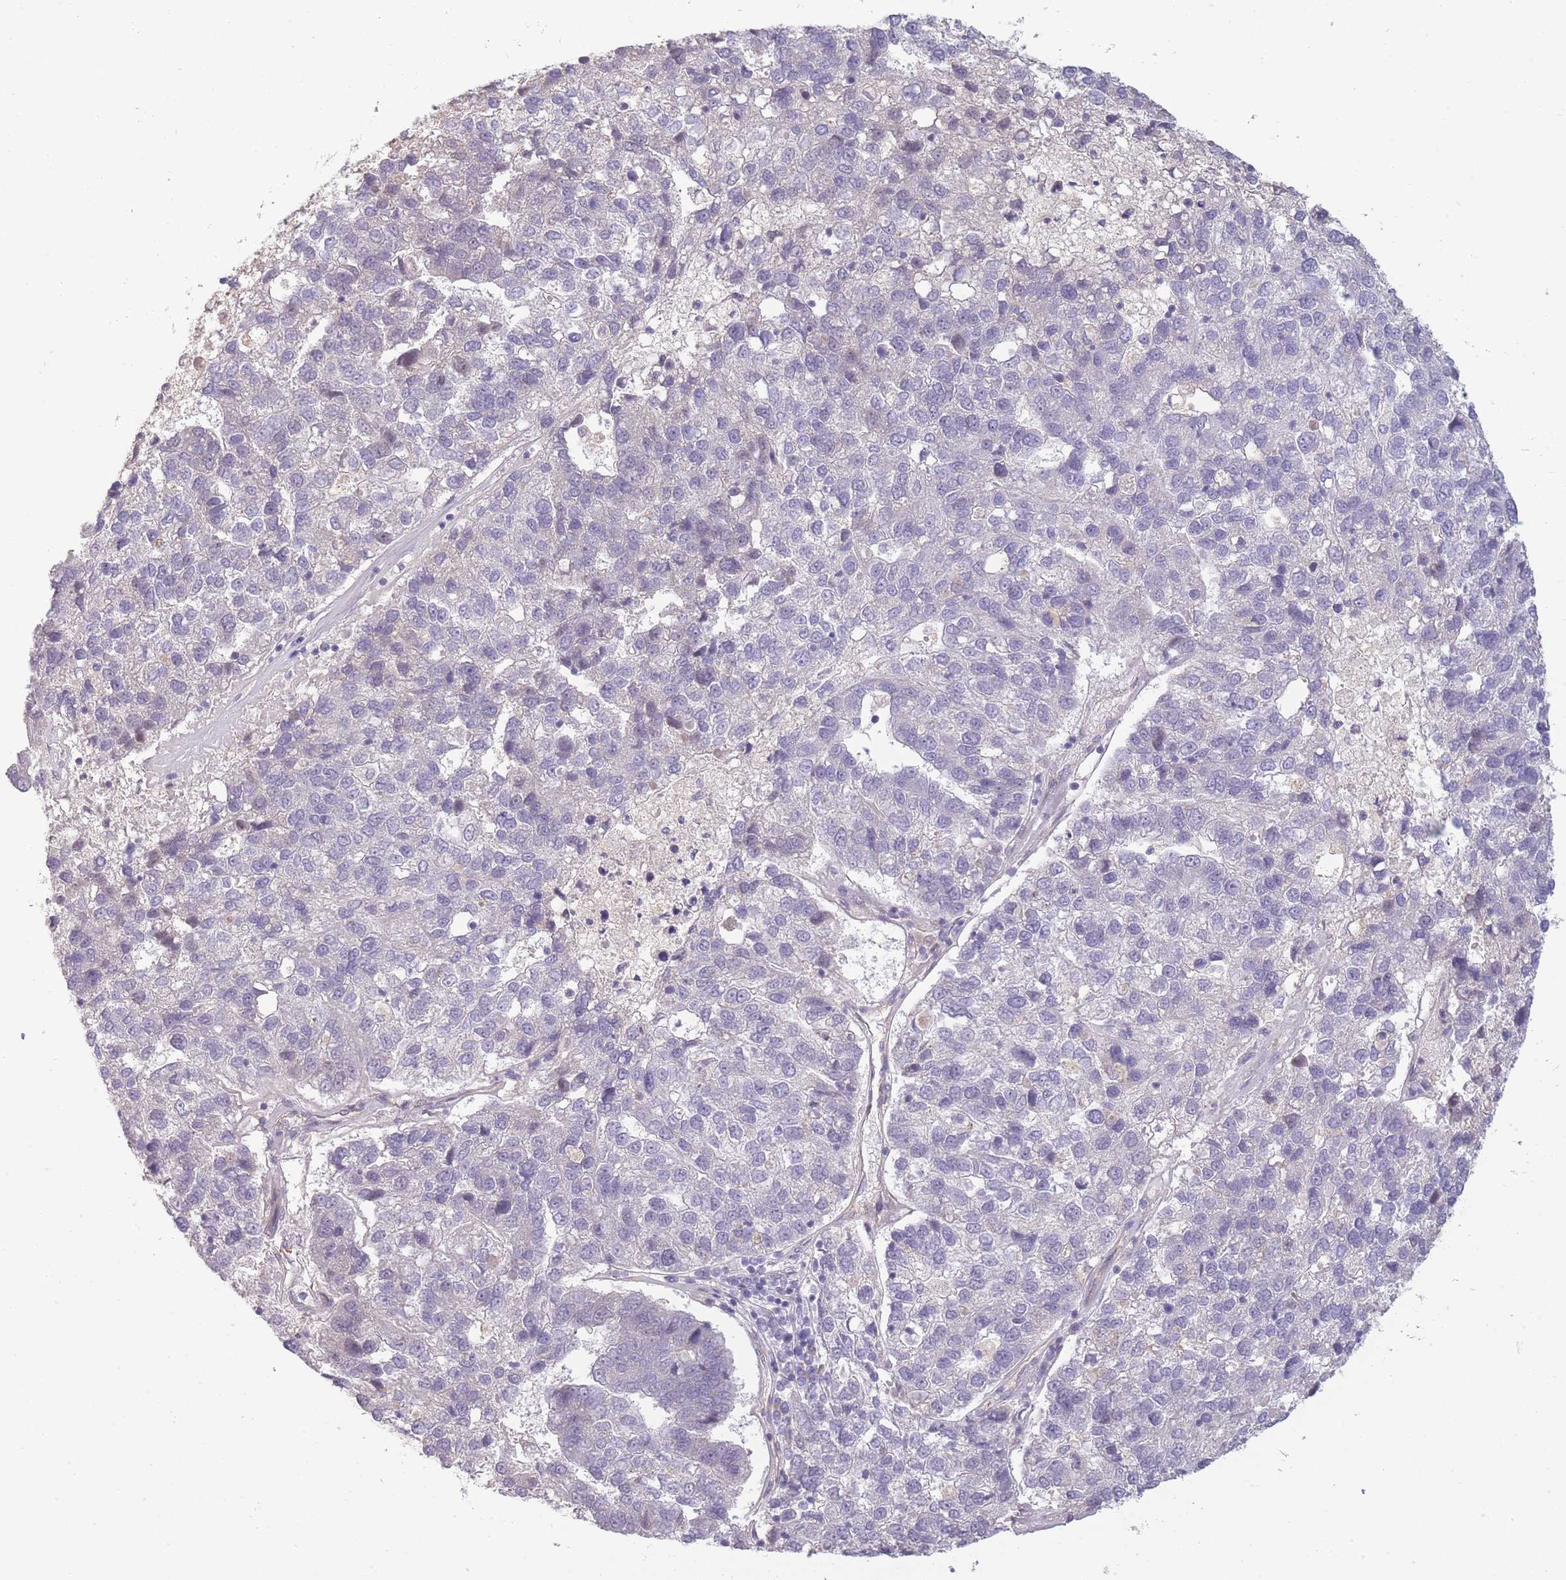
{"staining": {"intensity": "negative", "quantity": "none", "location": "none"}, "tissue": "pancreatic cancer", "cell_type": "Tumor cells", "image_type": "cancer", "snomed": [{"axis": "morphology", "description": "Adenocarcinoma, NOS"}, {"axis": "topography", "description": "Pancreas"}], "caption": "Tumor cells show no significant protein staining in pancreatic cancer (adenocarcinoma).", "gene": "SLC8A2", "patient": {"sex": "female", "age": 61}}